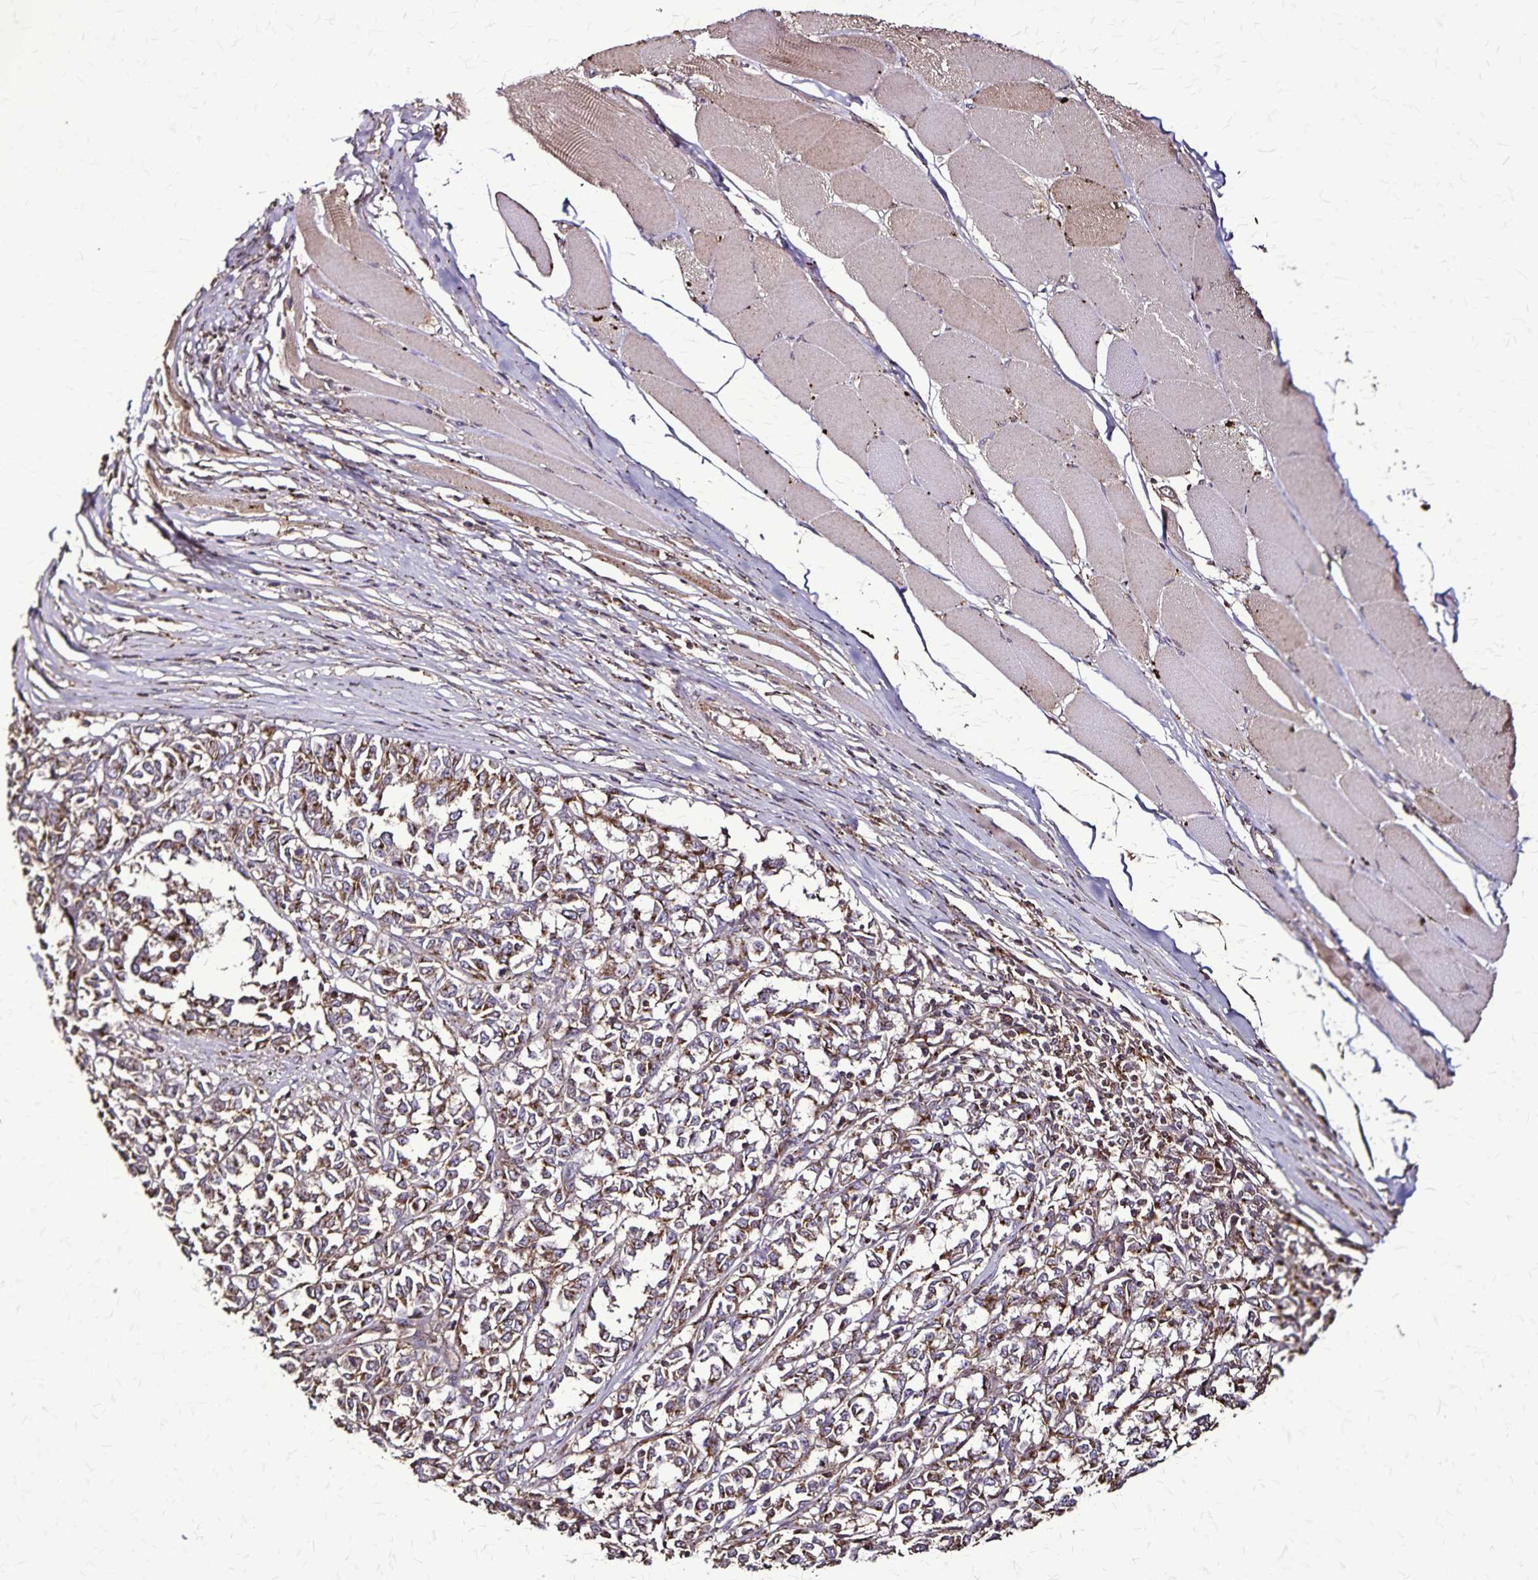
{"staining": {"intensity": "moderate", "quantity": ">75%", "location": "cytoplasmic/membranous"}, "tissue": "melanoma", "cell_type": "Tumor cells", "image_type": "cancer", "snomed": [{"axis": "morphology", "description": "Malignant melanoma, NOS"}, {"axis": "topography", "description": "Skin"}], "caption": "This micrograph reveals IHC staining of human malignant melanoma, with medium moderate cytoplasmic/membranous positivity in approximately >75% of tumor cells.", "gene": "CHMP1B", "patient": {"sex": "female", "age": 72}}